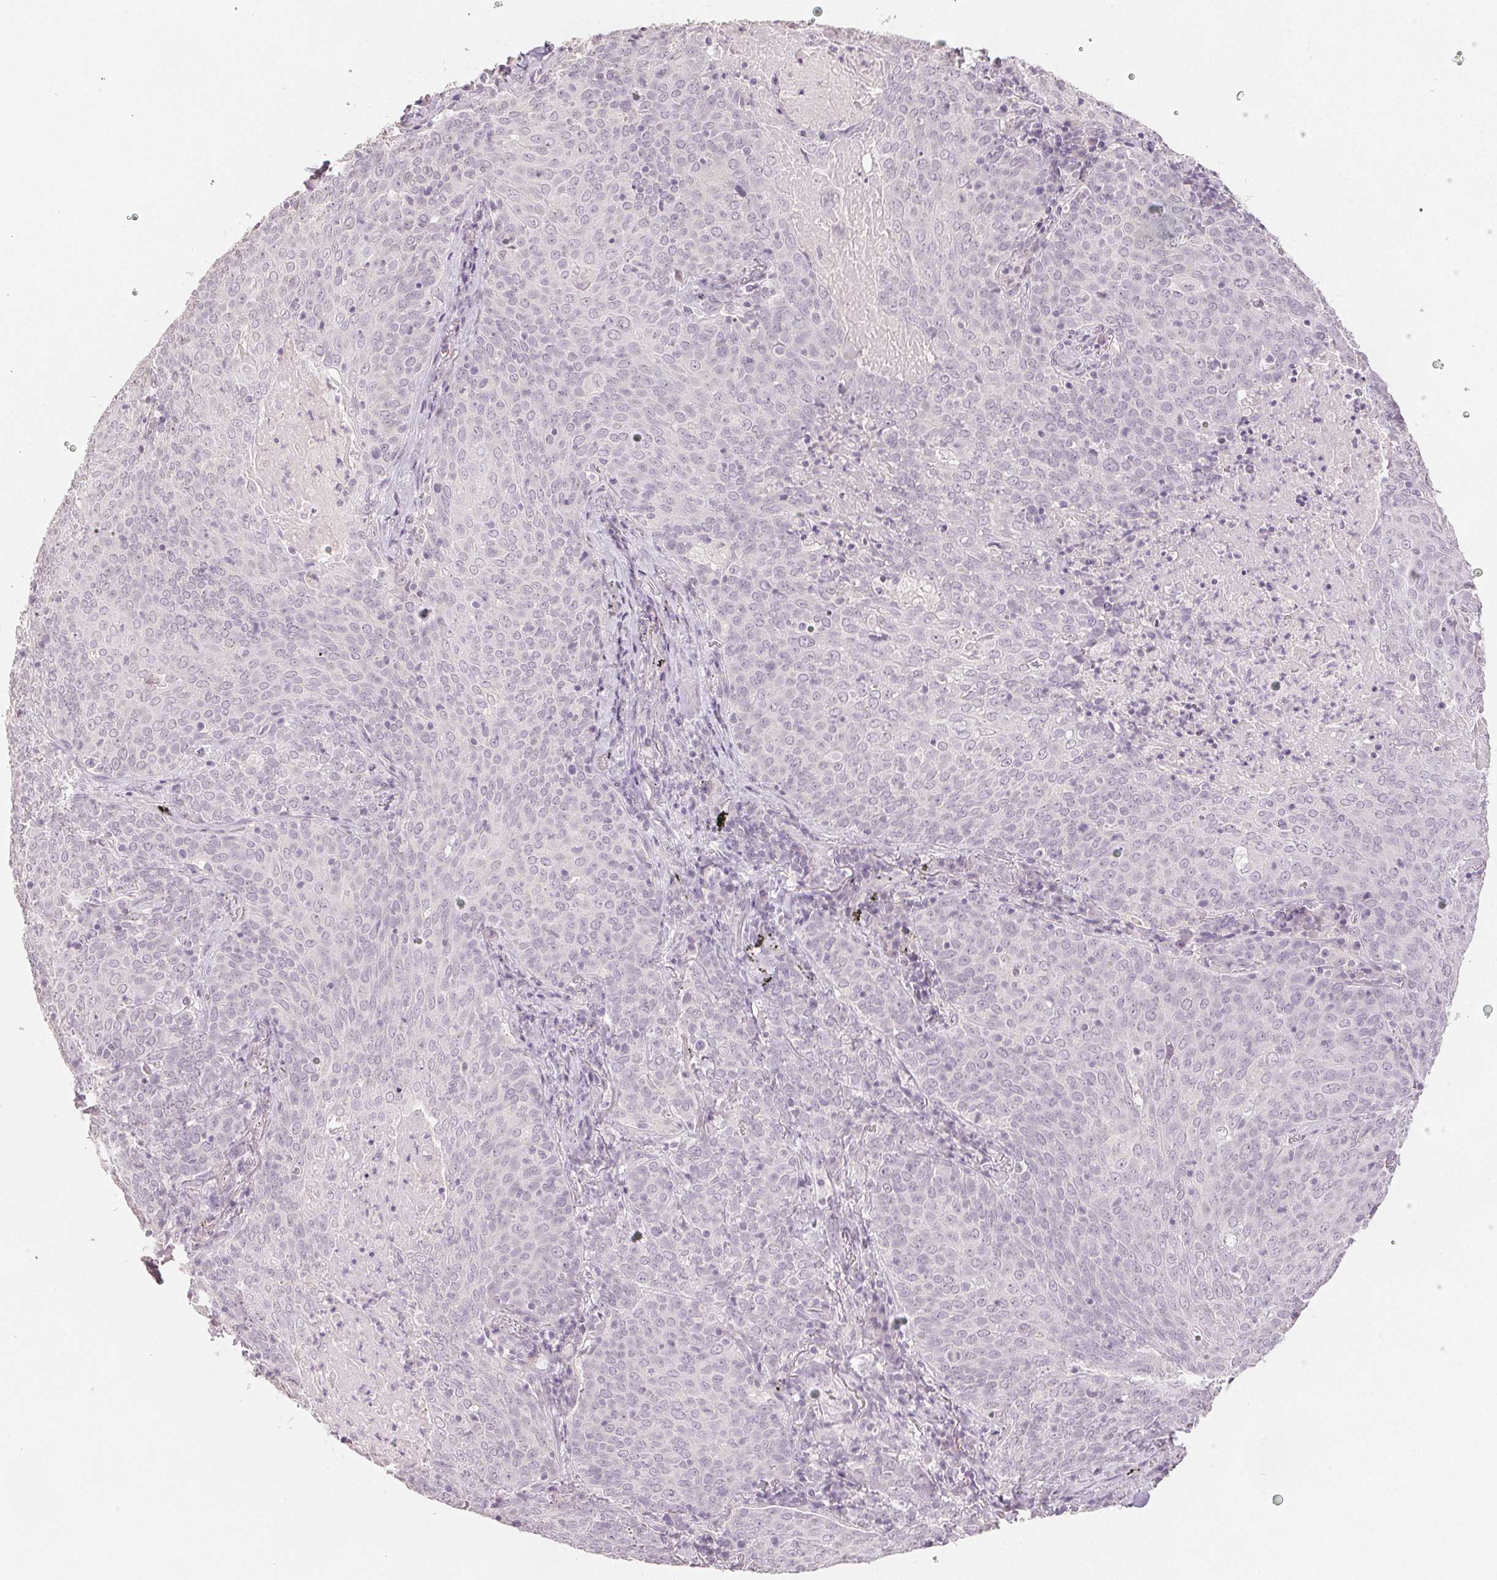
{"staining": {"intensity": "negative", "quantity": "none", "location": "none"}, "tissue": "lung cancer", "cell_type": "Tumor cells", "image_type": "cancer", "snomed": [{"axis": "morphology", "description": "Squamous cell carcinoma, NOS"}, {"axis": "topography", "description": "Lung"}], "caption": "Photomicrograph shows no significant protein positivity in tumor cells of lung cancer.", "gene": "SLC27A5", "patient": {"sex": "male", "age": 82}}